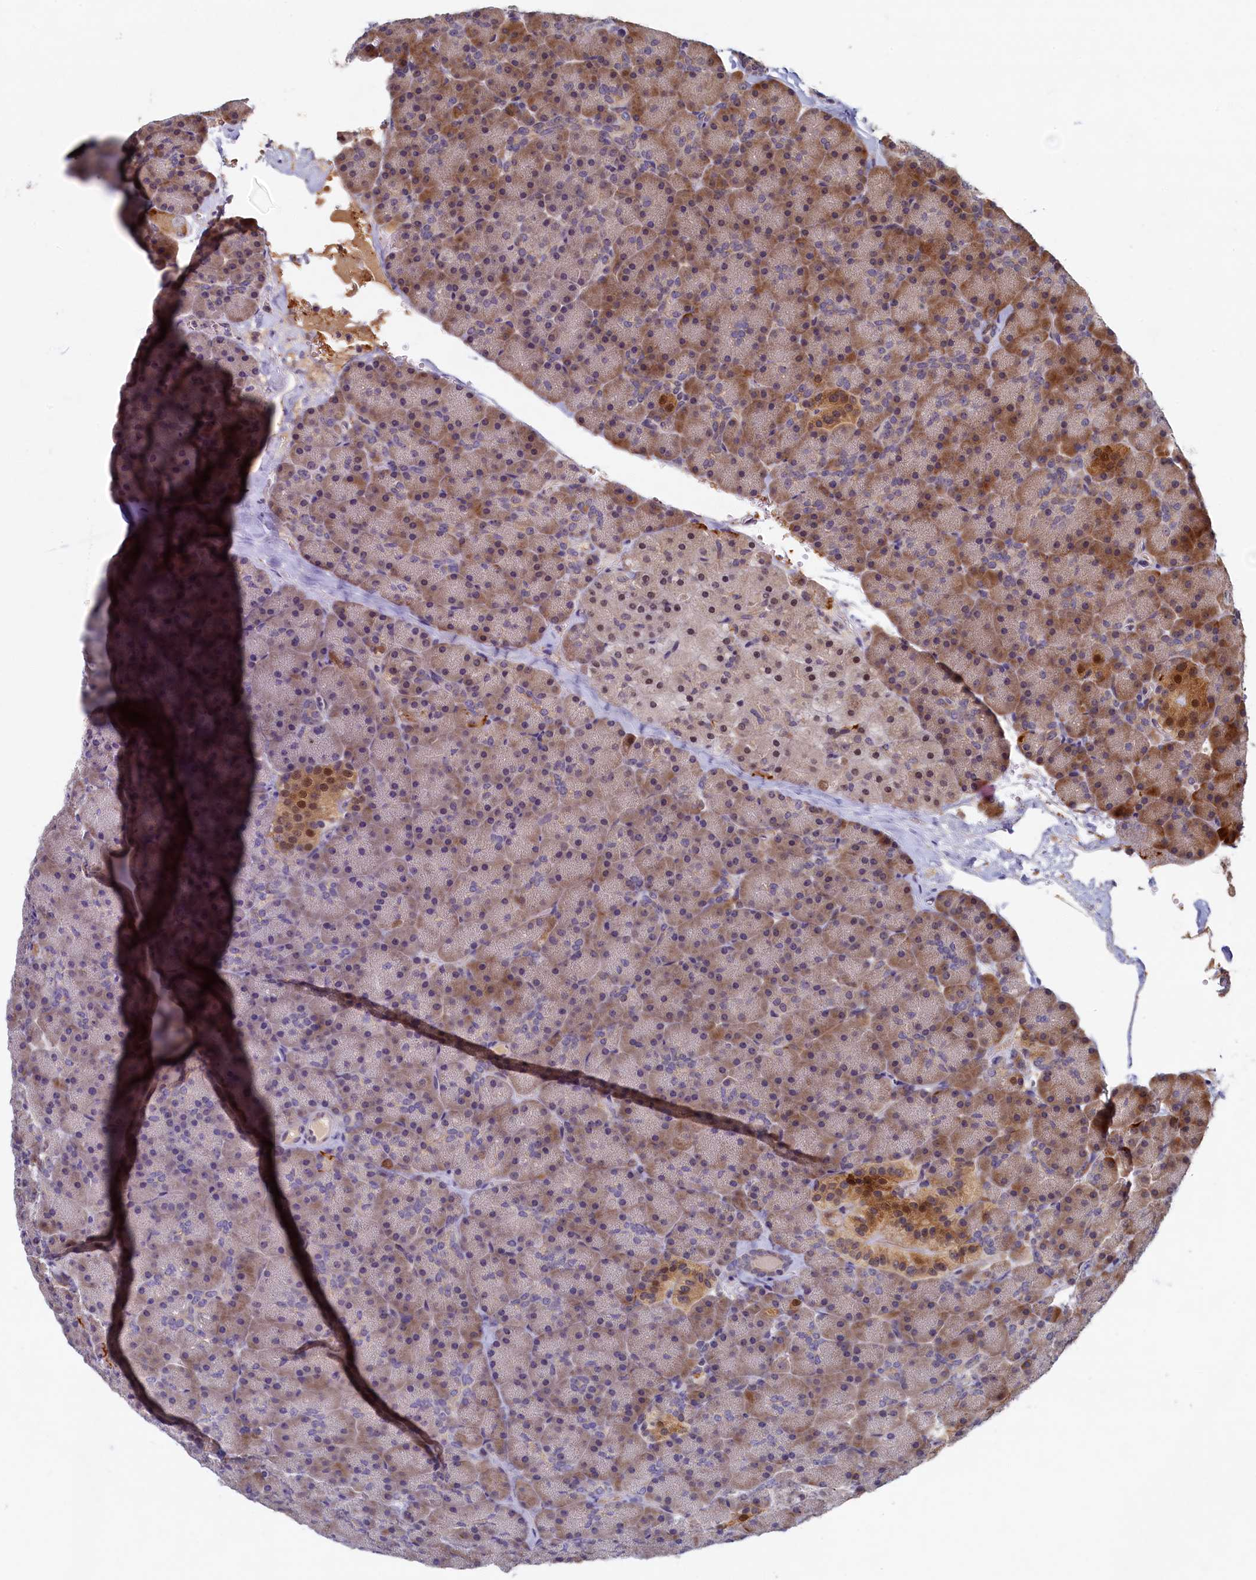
{"staining": {"intensity": "moderate", "quantity": "<25%", "location": "cytoplasmic/membranous"}, "tissue": "pancreas", "cell_type": "Exocrine glandular cells", "image_type": "normal", "snomed": [{"axis": "morphology", "description": "Normal tissue, NOS"}, {"axis": "topography", "description": "Pancreas"}], "caption": "A low amount of moderate cytoplasmic/membranous staining is appreciated in approximately <25% of exocrine glandular cells in normal pancreas.", "gene": "LCMT2", "patient": {"sex": "male", "age": 36}}